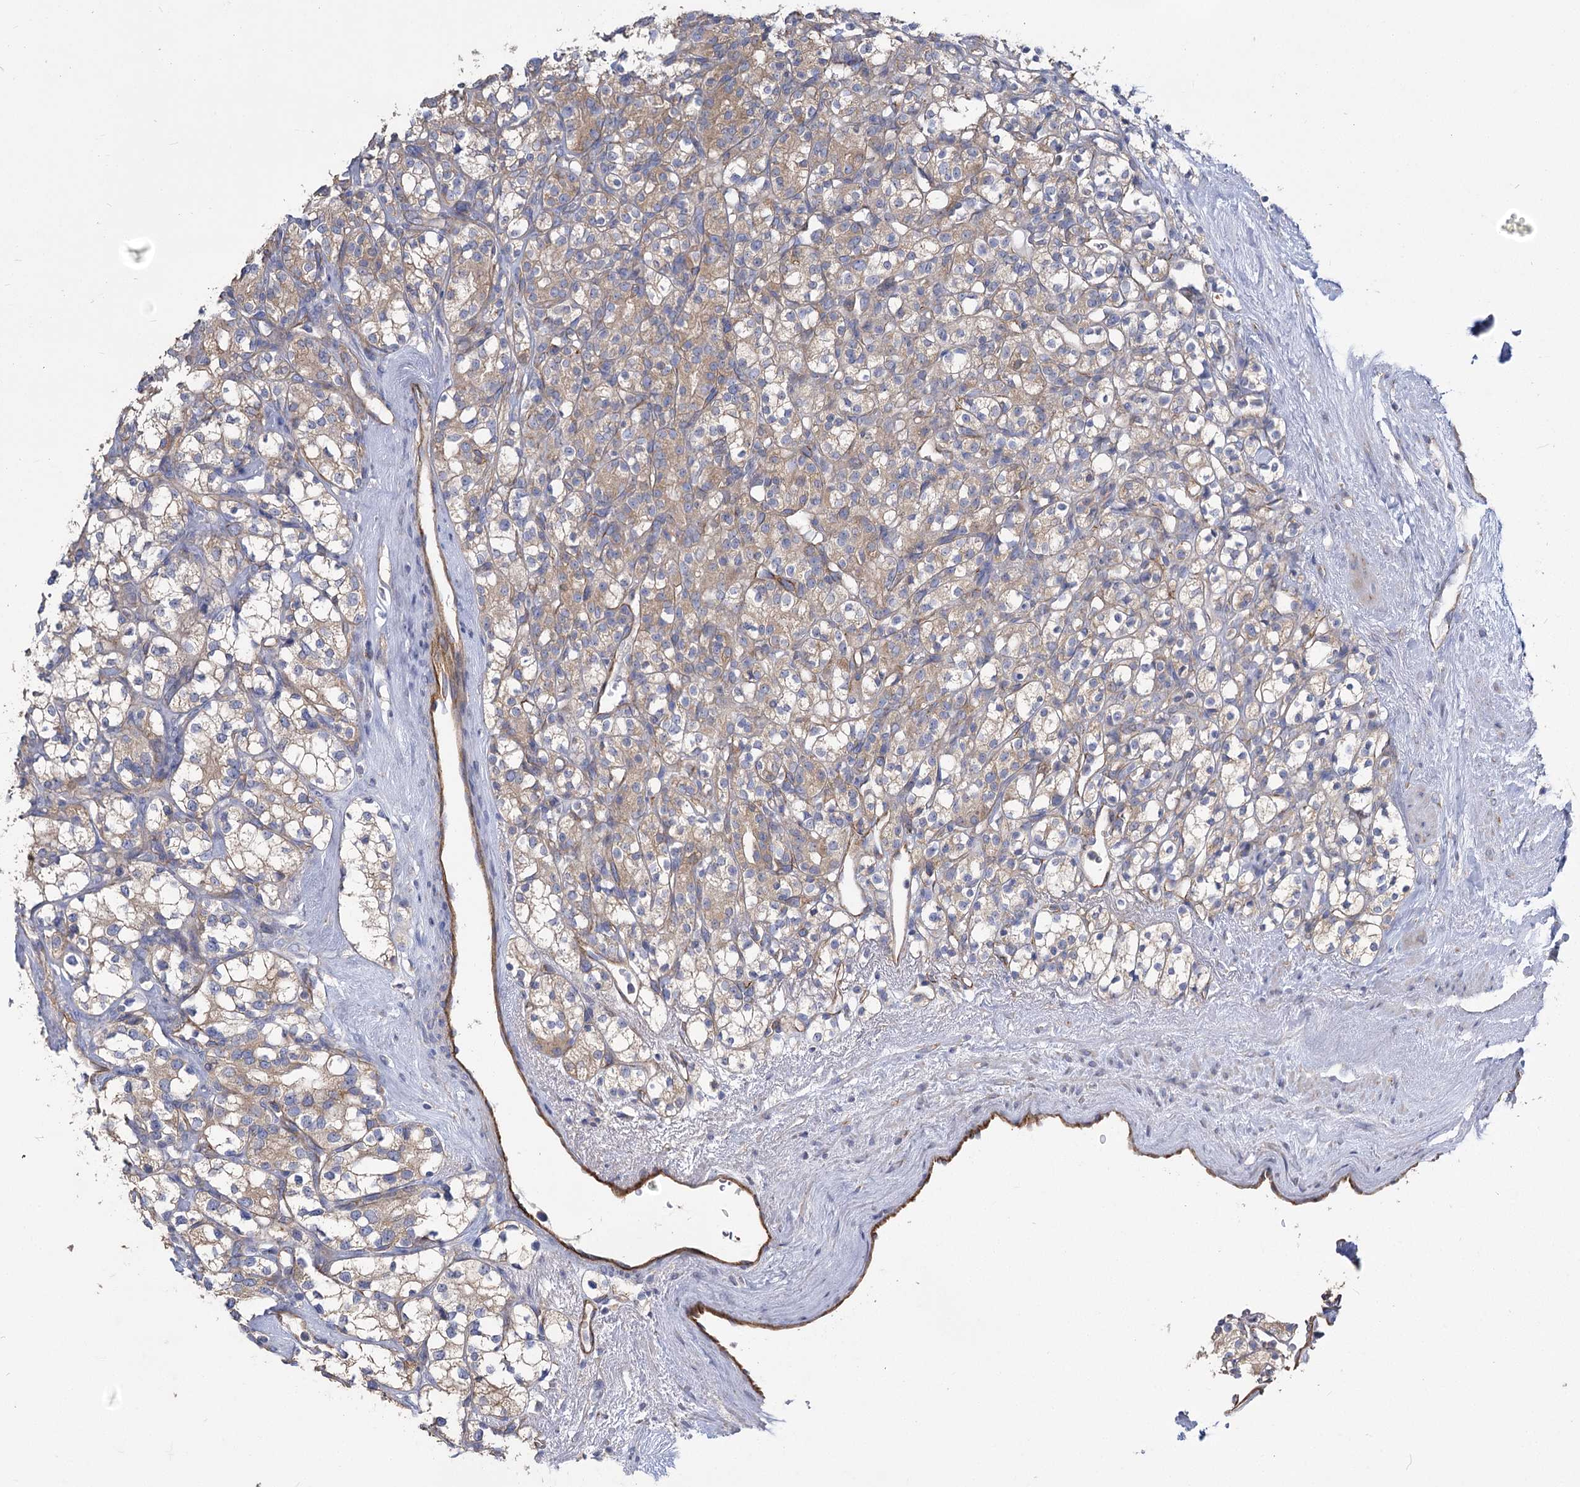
{"staining": {"intensity": "weak", "quantity": ">75%", "location": "cytoplasmic/membranous"}, "tissue": "renal cancer", "cell_type": "Tumor cells", "image_type": "cancer", "snomed": [{"axis": "morphology", "description": "Adenocarcinoma, NOS"}, {"axis": "topography", "description": "Kidney"}], "caption": "About >75% of tumor cells in renal adenocarcinoma display weak cytoplasmic/membranous protein expression as visualized by brown immunohistochemical staining.", "gene": "RMDN2", "patient": {"sex": "male", "age": 77}}